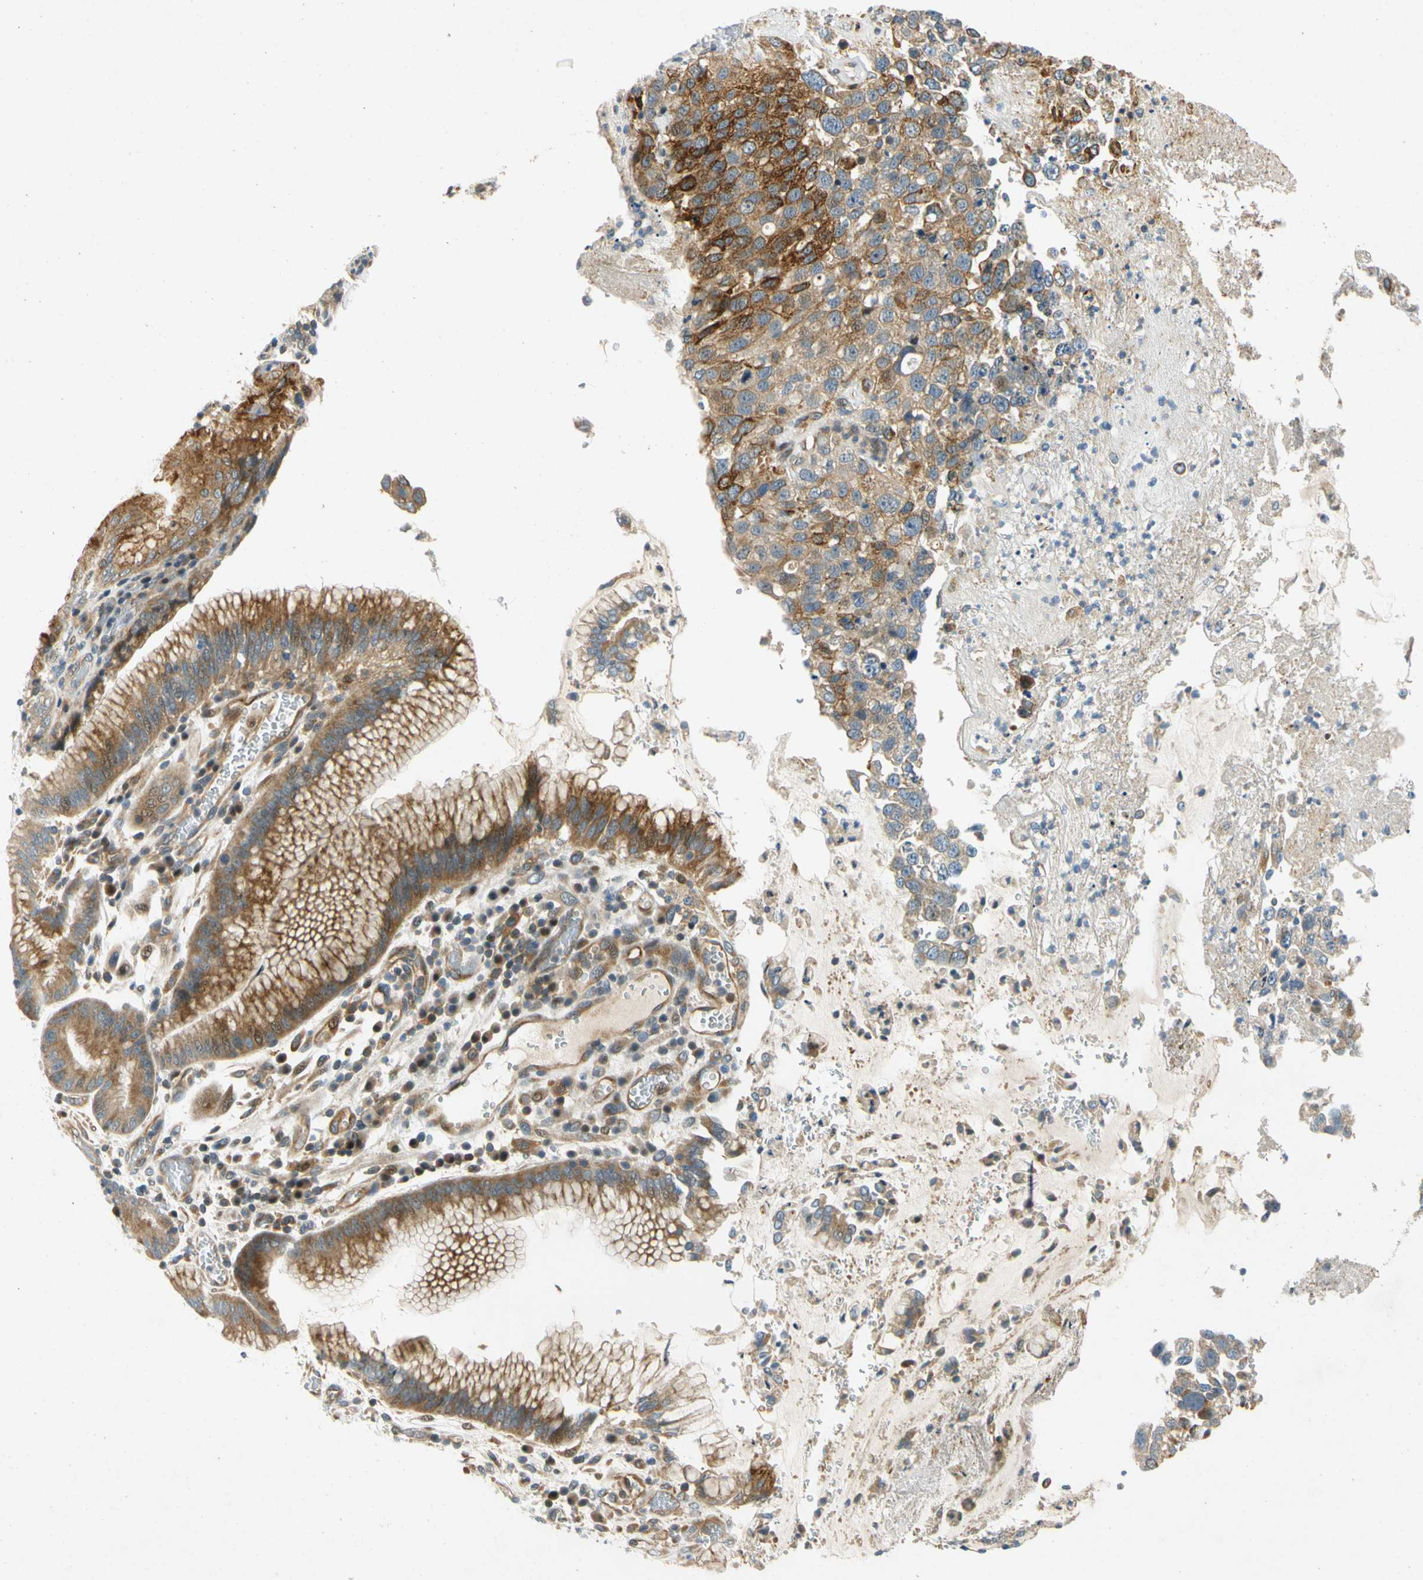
{"staining": {"intensity": "moderate", "quantity": "25%-75%", "location": "cytoplasmic/membranous"}, "tissue": "stomach cancer", "cell_type": "Tumor cells", "image_type": "cancer", "snomed": [{"axis": "morphology", "description": "Normal tissue, NOS"}, {"axis": "morphology", "description": "Adenocarcinoma, NOS"}, {"axis": "topography", "description": "Stomach"}], "caption": "This histopathology image shows immunohistochemistry staining of adenocarcinoma (stomach), with medium moderate cytoplasmic/membranous expression in about 25%-75% of tumor cells.", "gene": "GATD1", "patient": {"sex": "male", "age": 48}}